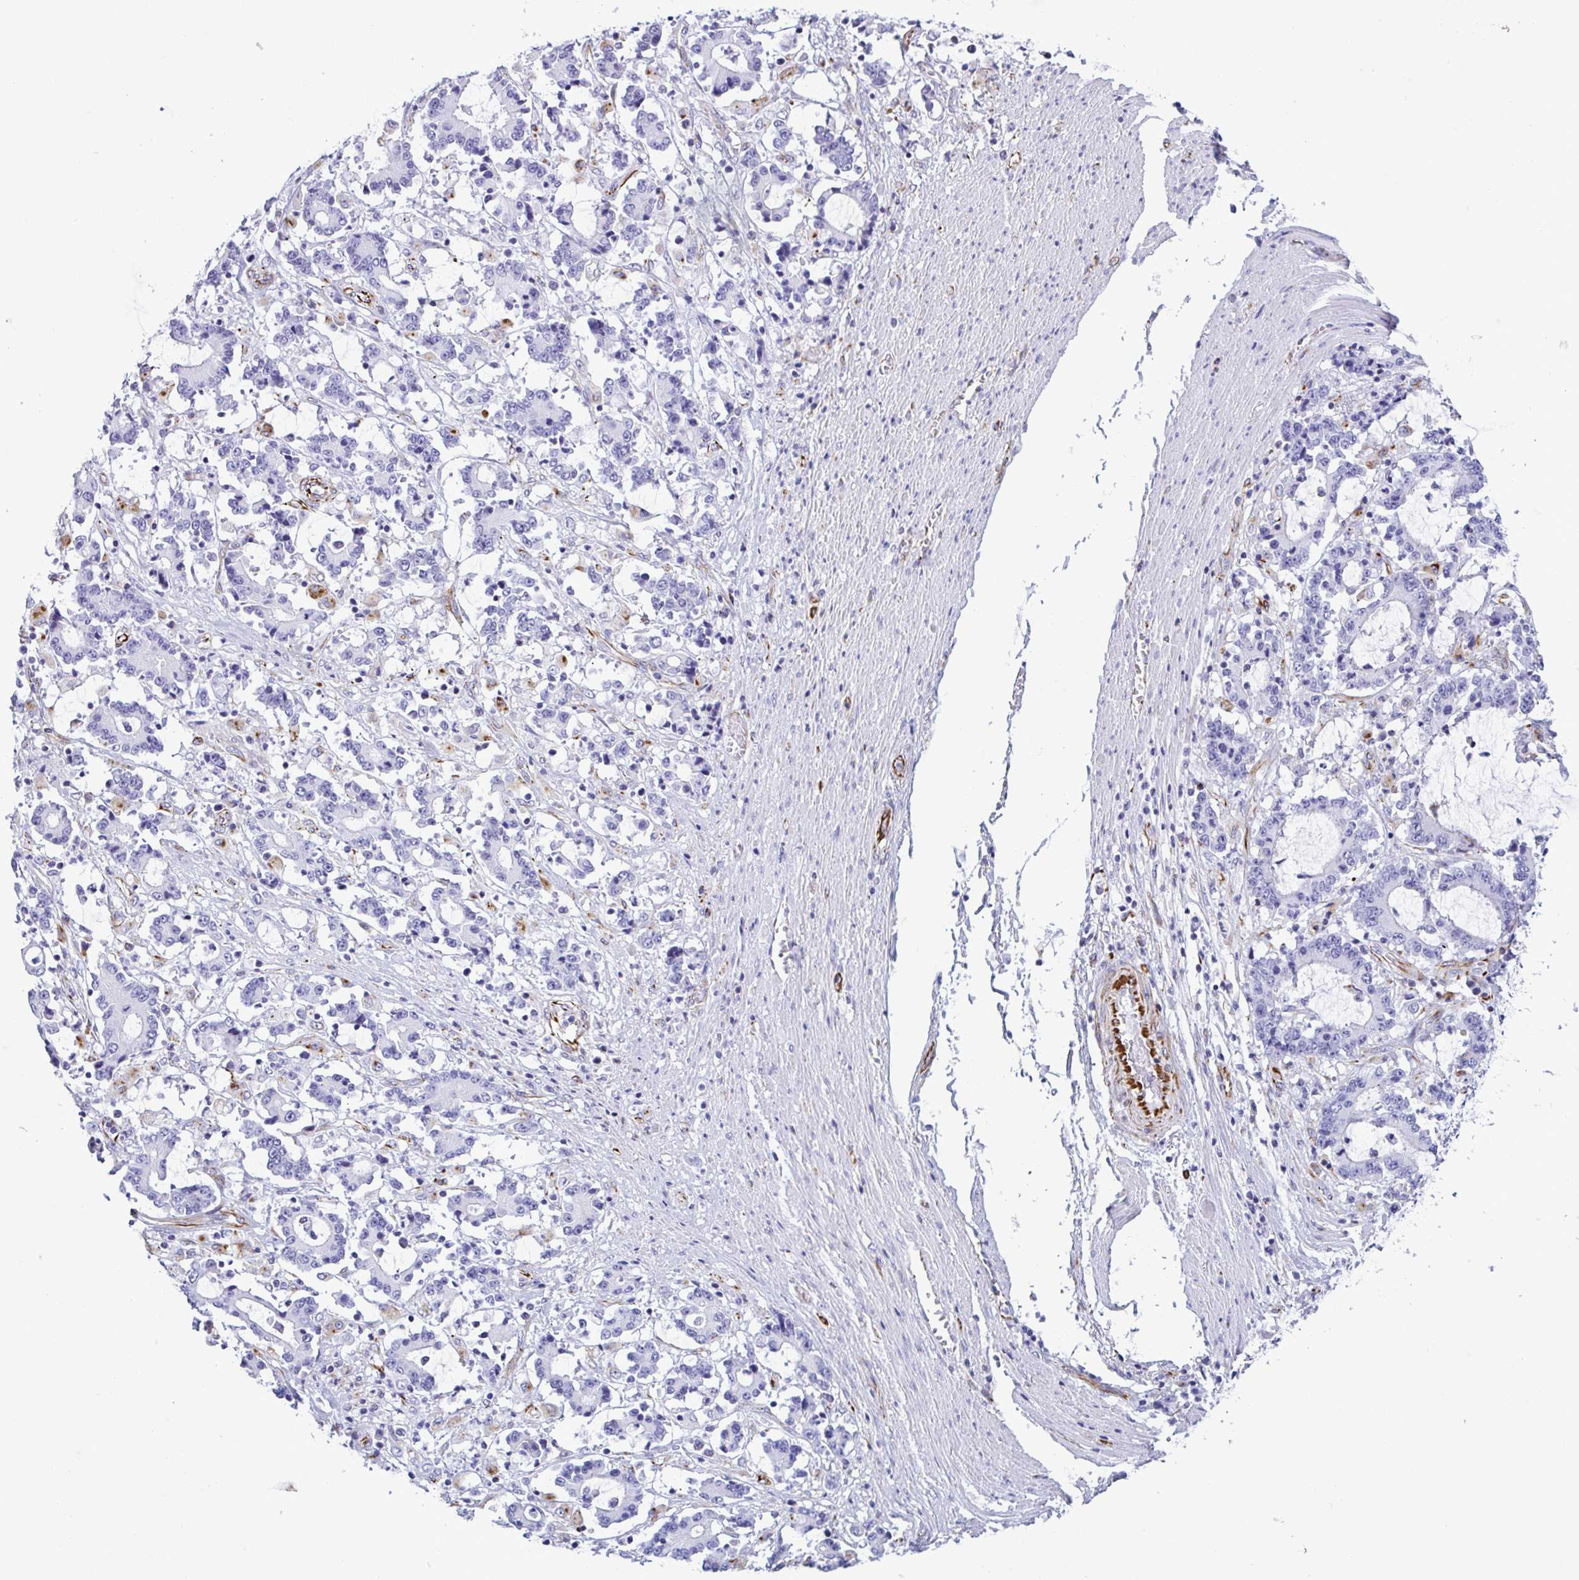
{"staining": {"intensity": "negative", "quantity": "none", "location": "none"}, "tissue": "stomach cancer", "cell_type": "Tumor cells", "image_type": "cancer", "snomed": [{"axis": "morphology", "description": "Adenocarcinoma, NOS"}, {"axis": "topography", "description": "Stomach, upper"}], "caption": "Immunohistochemical staining of stomach adenocarcinoma displays no significant expression in tumor cells. The staining was performed using DAB (3,3'-diaminobenzidine) to visualize the protein expression in brown, while the nuclei were stained in blue with hematoxylin (Magnification: 20x).", "gene": "SMAD5", "patient": {"sex": "male", "age": 68}}